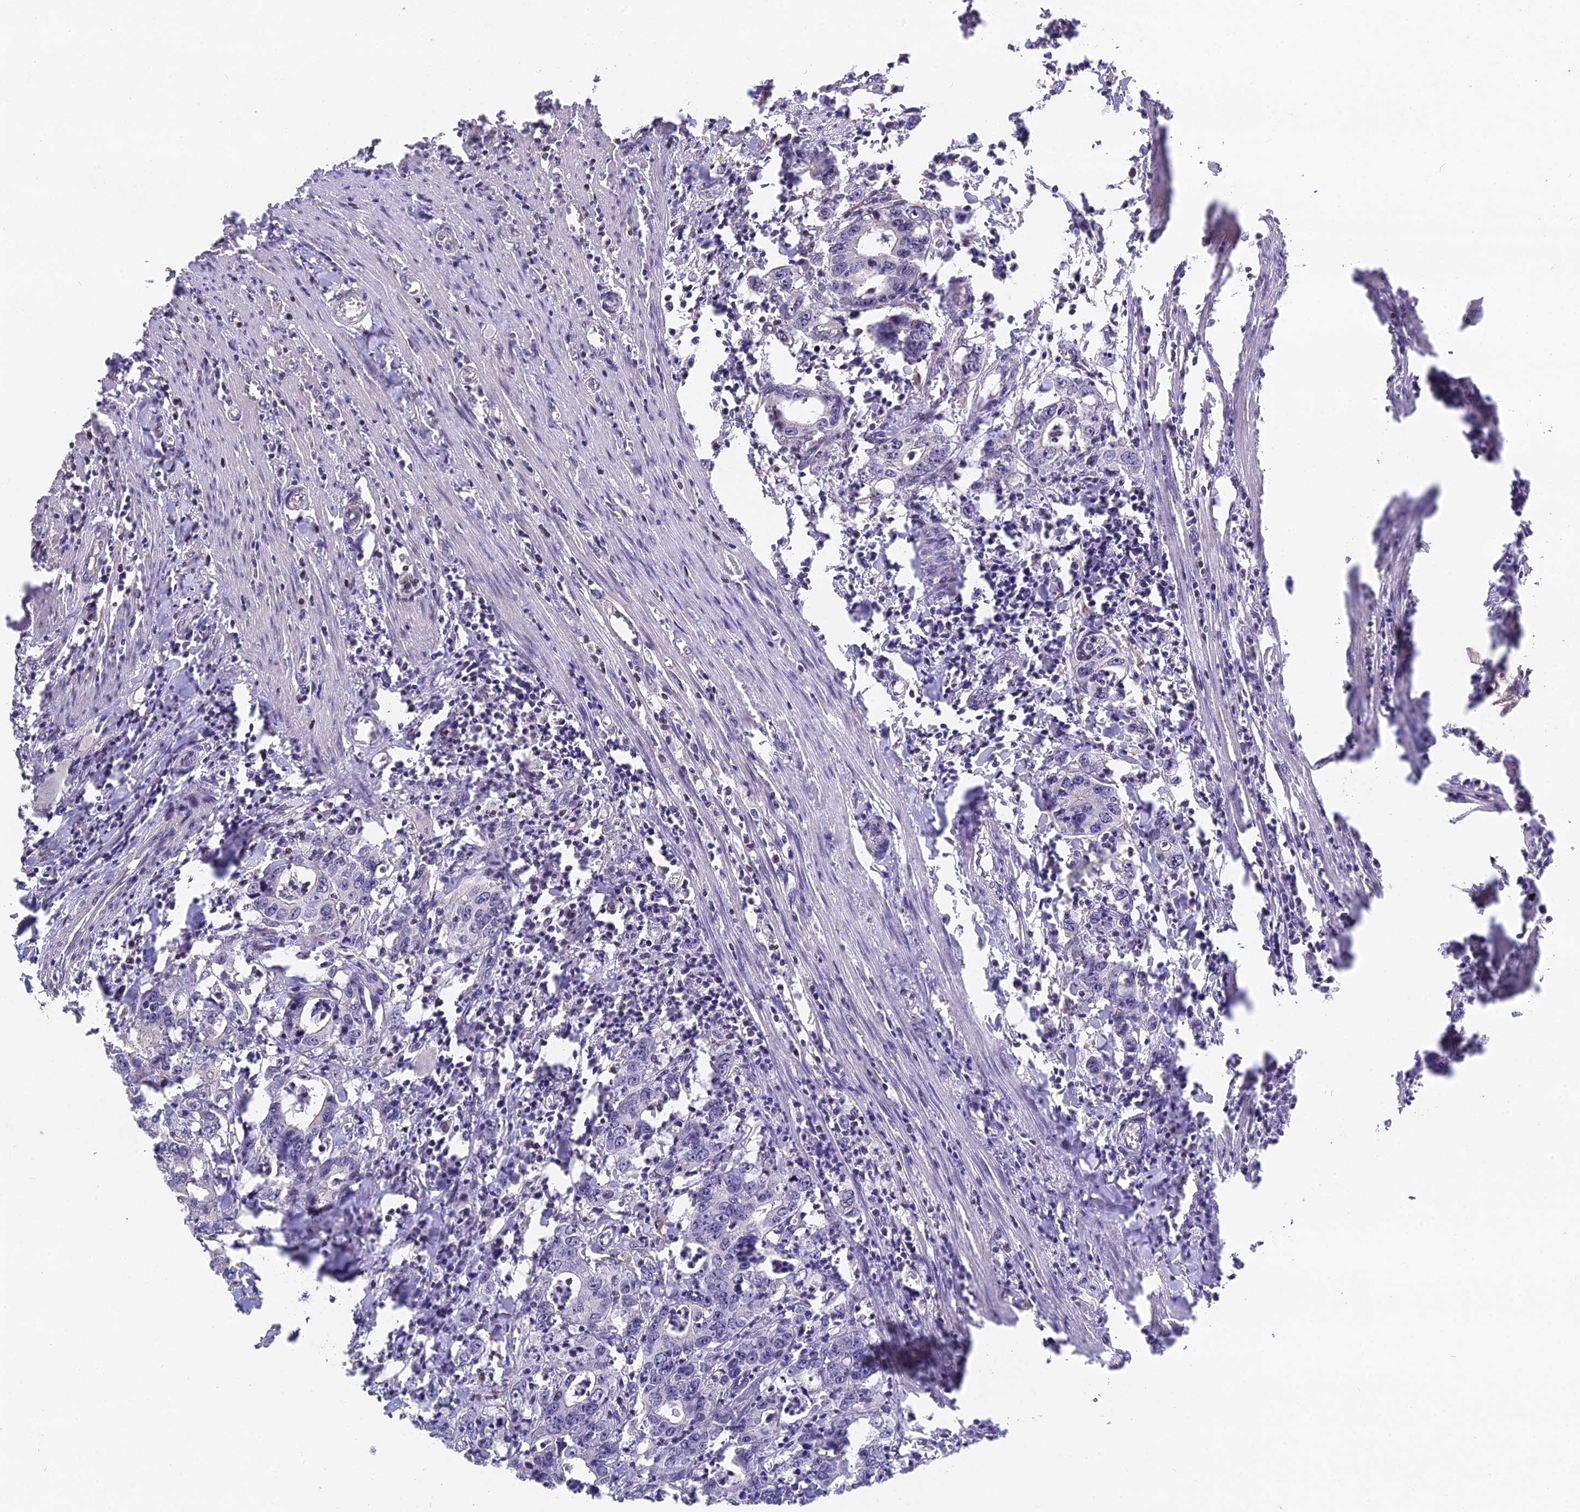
{"staining": {"intensity": "negative", "quantity": "none", "location": "none"}, "tissue": "colorectal cancer", "cell_type": "Tumor cells", "image_type": "cancer", "snomed": [{"axis": "morphology", "description": "Adenocarcinoma, NOS"}, {"axis": "topography", "description": "Colon"}], "caption": "DAB (3,3'-diaminobenzidine) immunohistochemical staining of adenocarcinoma (colorectal) reveals no significant staining in tumor cells. Brightfield microscopy of IHC stained with DAB (3,3'-diaminobenzidine) (brown) and hematoxylin (blue), captured at high magnification.", "gene": "PUS10", "patient": {"sex": "female", "age": 75}}